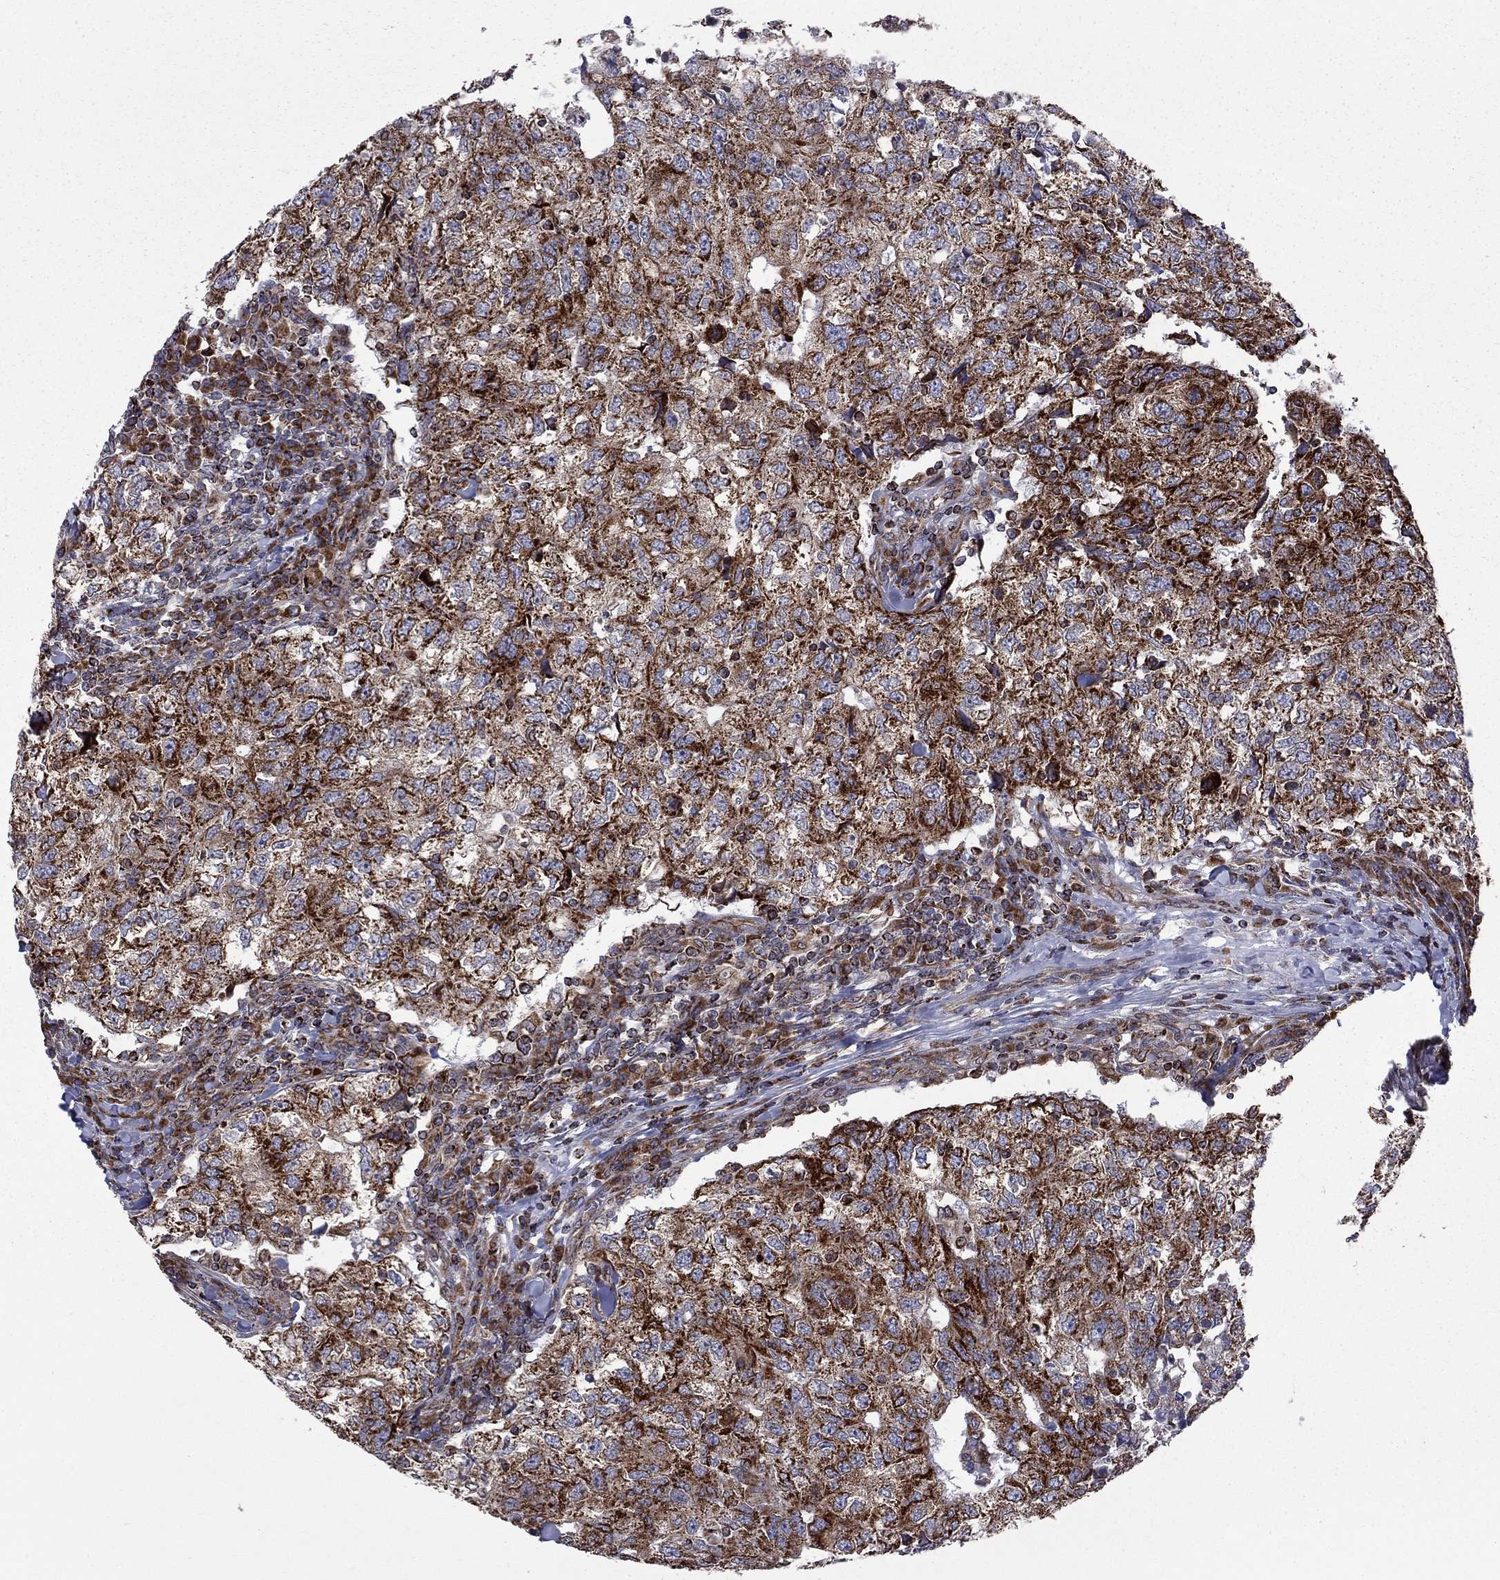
{"staining": {"intensity": "strong", "quantity": ">75%", "location": "cytoplasmic/membranous"}, "tissue": "breast cancer", "cell_type": "Tumor cells", "image_type": "cancer", "snomed": [{"axis": "morphology", "description": "Duct carcinoma"}, {"axis": "topography", "description": "Breast"}], "caption": "Breast cancer was stained to show a protein in brown. There is high levels of strong cytoplasmic/membranous expression in about >75% of tumor cells. The staining was performed using DAB, with brown indicating positive protein expression. Nuclei are stained blue with hematoxylin.", "gene": "CLPTM1", "patient": {"sex": "female", "age": 30}}